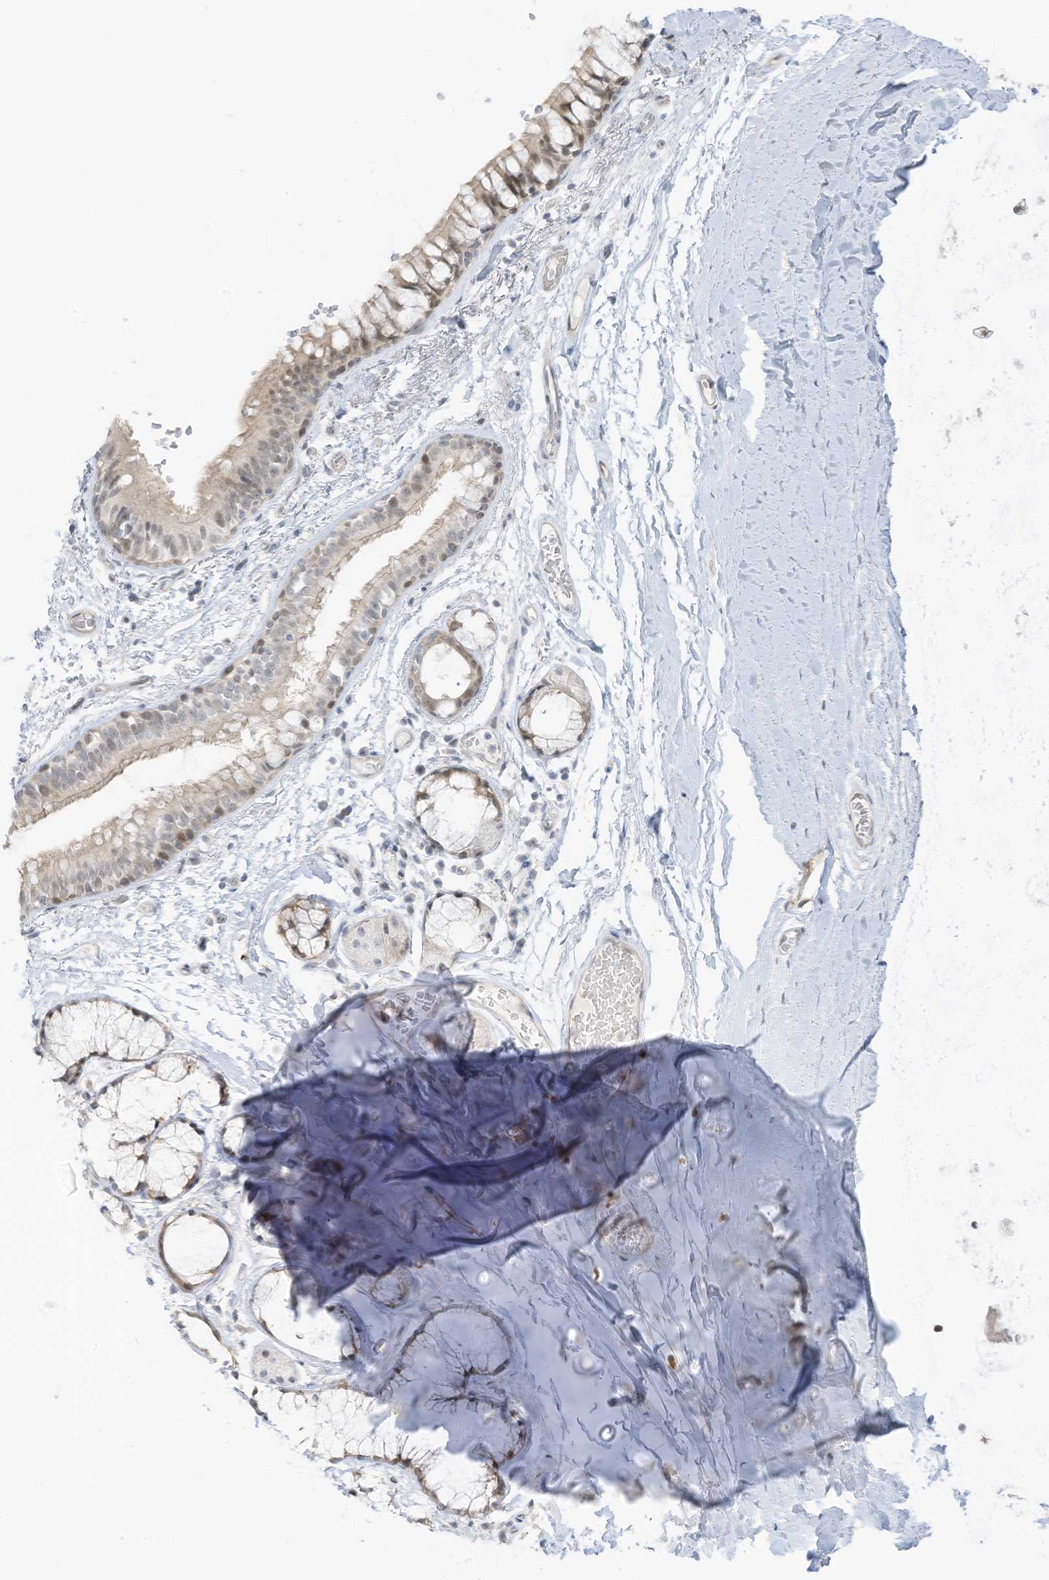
{"staining": {"intensity": "weak", "quantity": ">75%", "location": "cytoplasmic/membranous,nuclear"}, "tissue": "bronchus", "cell_type": "Respiratory epithelial cells", "image_type": "normal", "snomed": [{"axis": "morphology", "description": "Normal tissue, NOS"}, {"axis": "topography", "description": "Cartilage tissue"}, {"axis": "topography", "description": "Bronchus"}], "caption": "About >75% of respiratory epithelial cells in normal bronchus demonstrate weak cytoplasmic/membranous,nuclear protein positivity as visualized by brown immunohistochemical staining.", "gene": "ASPRV1", "patient": {"sex": "female", "age": 73}}